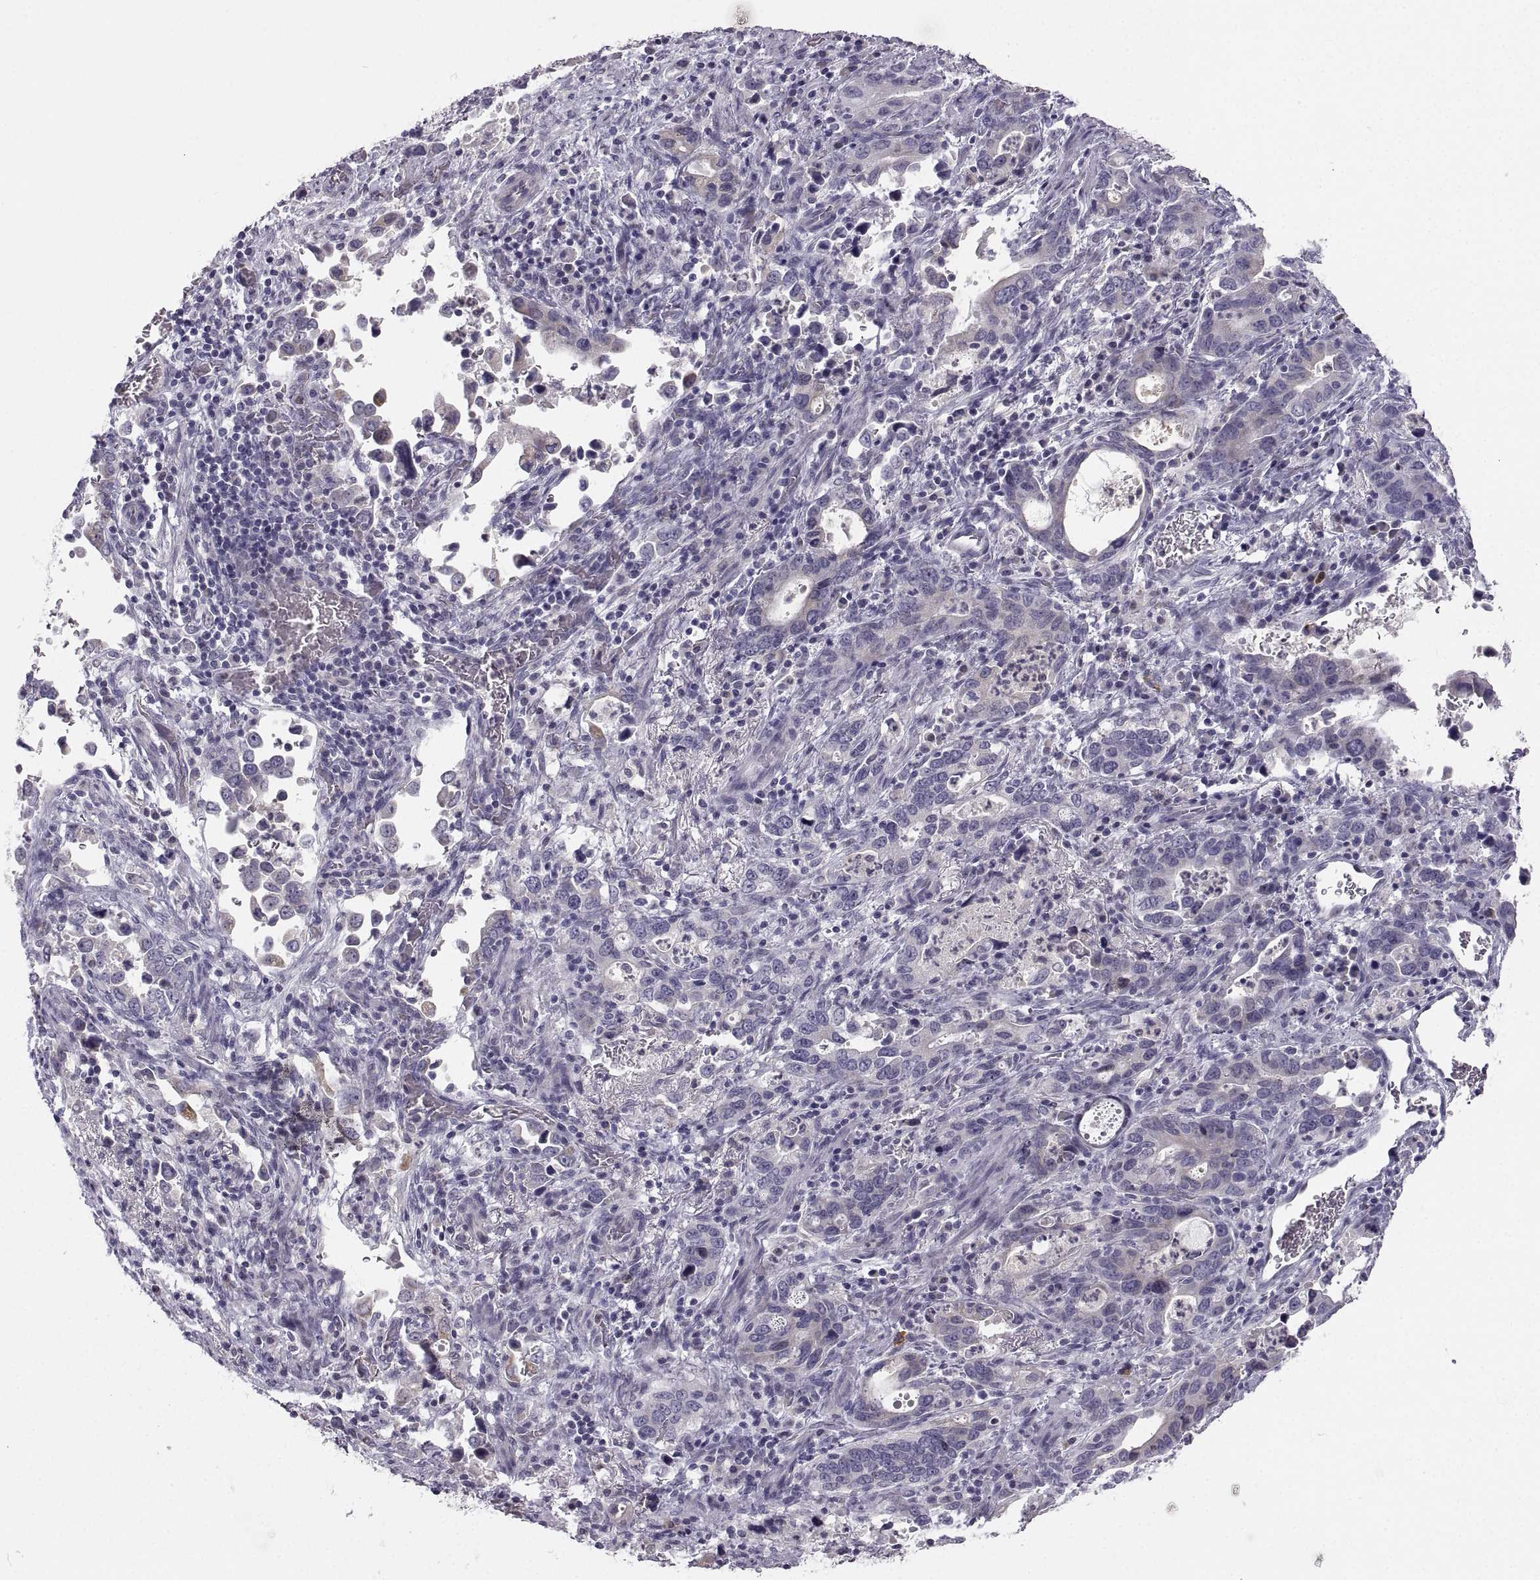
{"staining": {"intensity": "negative", "quantity": "none", "location": "none"}, "tissue": "stomach cancer", "cell_type": "Tumor cells", "image_type": "cancer", "snomed": [{"axis": "morphology", "description": "Adenocarcinoma, NOS"}, {"axis": "topography", "description": "Stomach, upper"}], "caption": "This micrograph is of stomach adenocarcinoma stained with immunohistochemistry to label a protein in brown with the nuclei are counter-stained blue. There is no expression in tumor cells.", "gene": "ZNF185", "patient": {"sex": "male", "age": 74}}